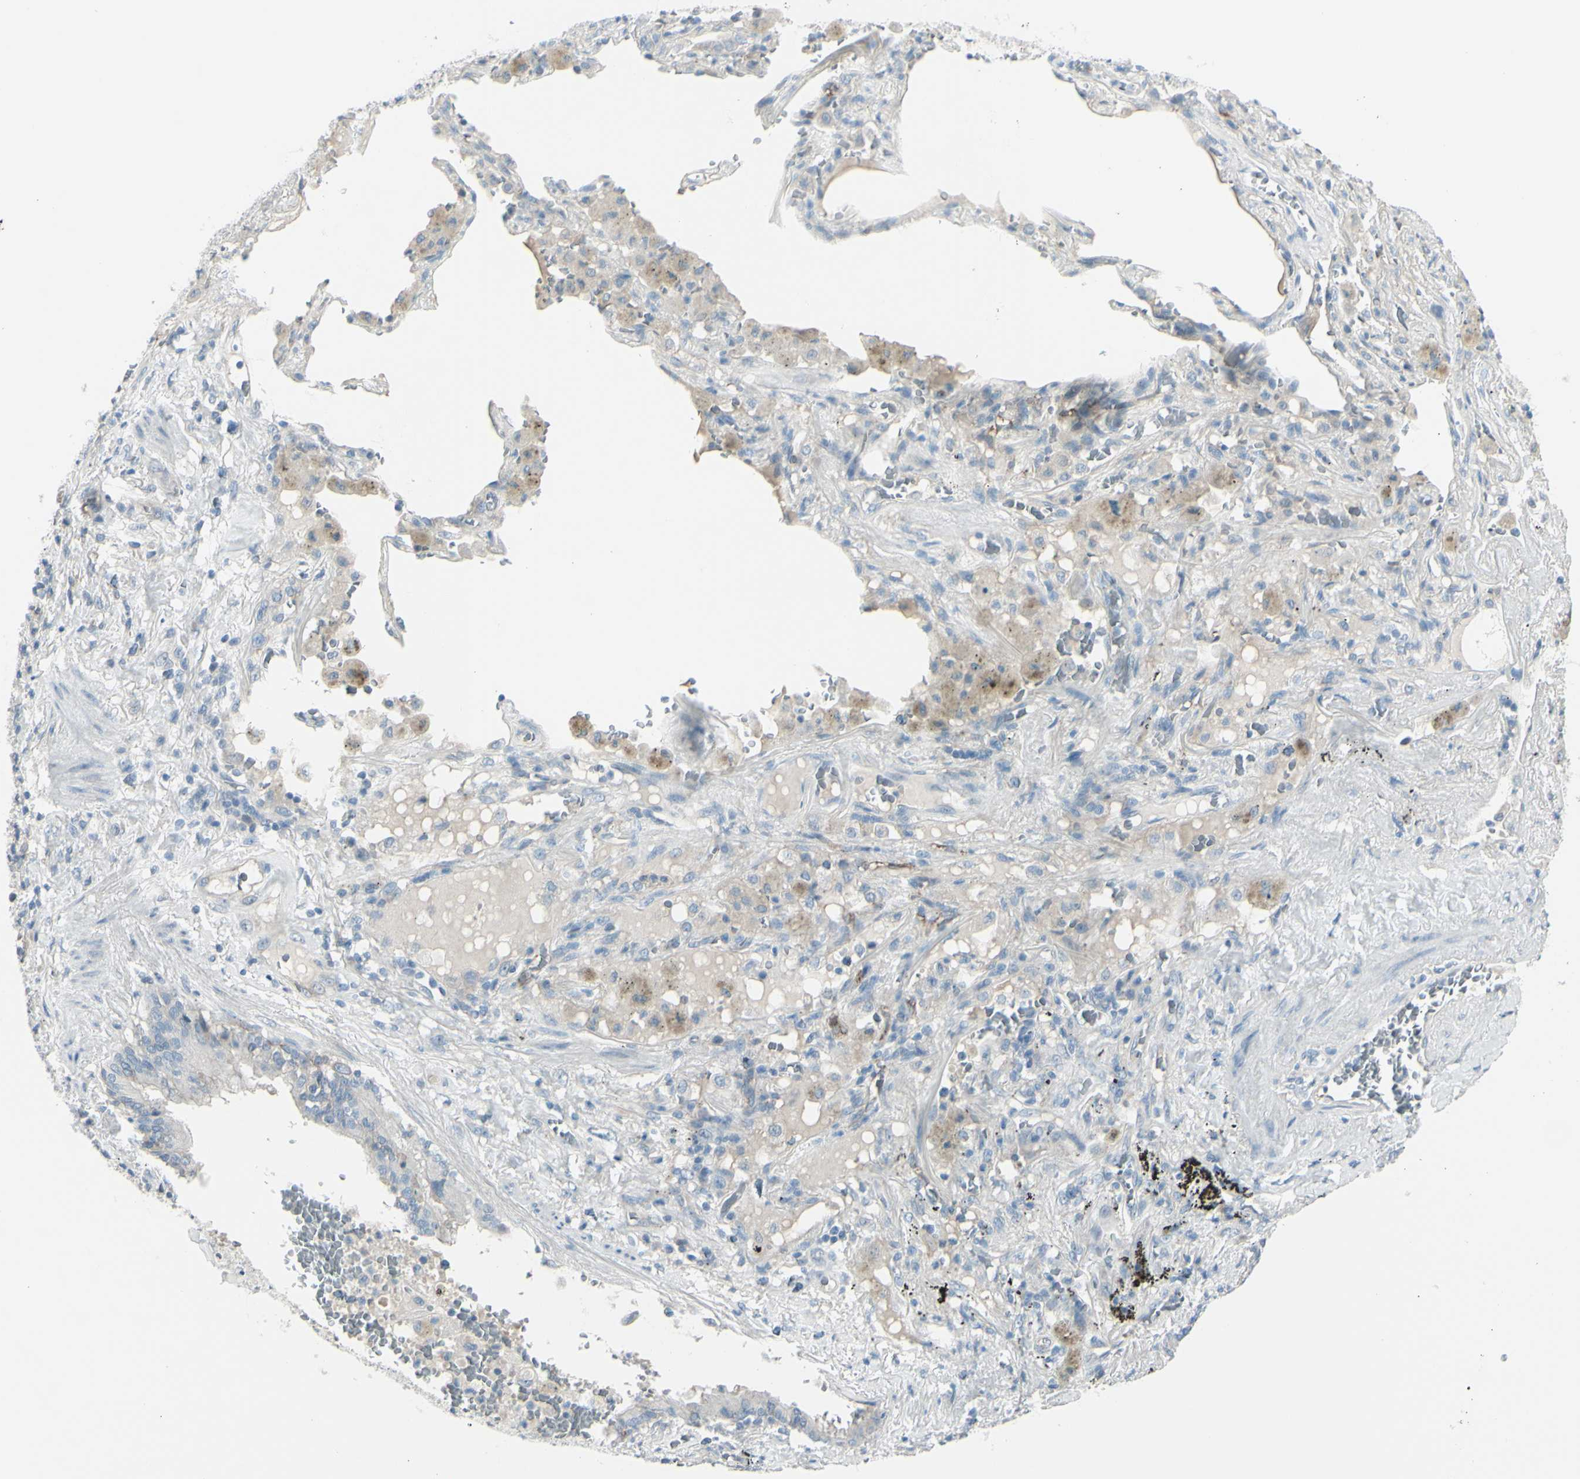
{"staining": {"intensity": "negative", "quantity": "none", "location": "none"}, "tissue": "lung cancer", "cell_type": "Tumor cells", "image_type": "cancer", "snomed": [{"axis": "morphology", "description": "Squamous cell carcinoma, NOS"}, {"axis": "topography", "description": "Lung"}], "caption": "Human lung squamous cell carcinoma stained for a protein using immunohistochemistry (IHC) exhibits no staining in tumor cells.", "gene": "GPR34", "patient": {"sex": "male", "age": 57}}